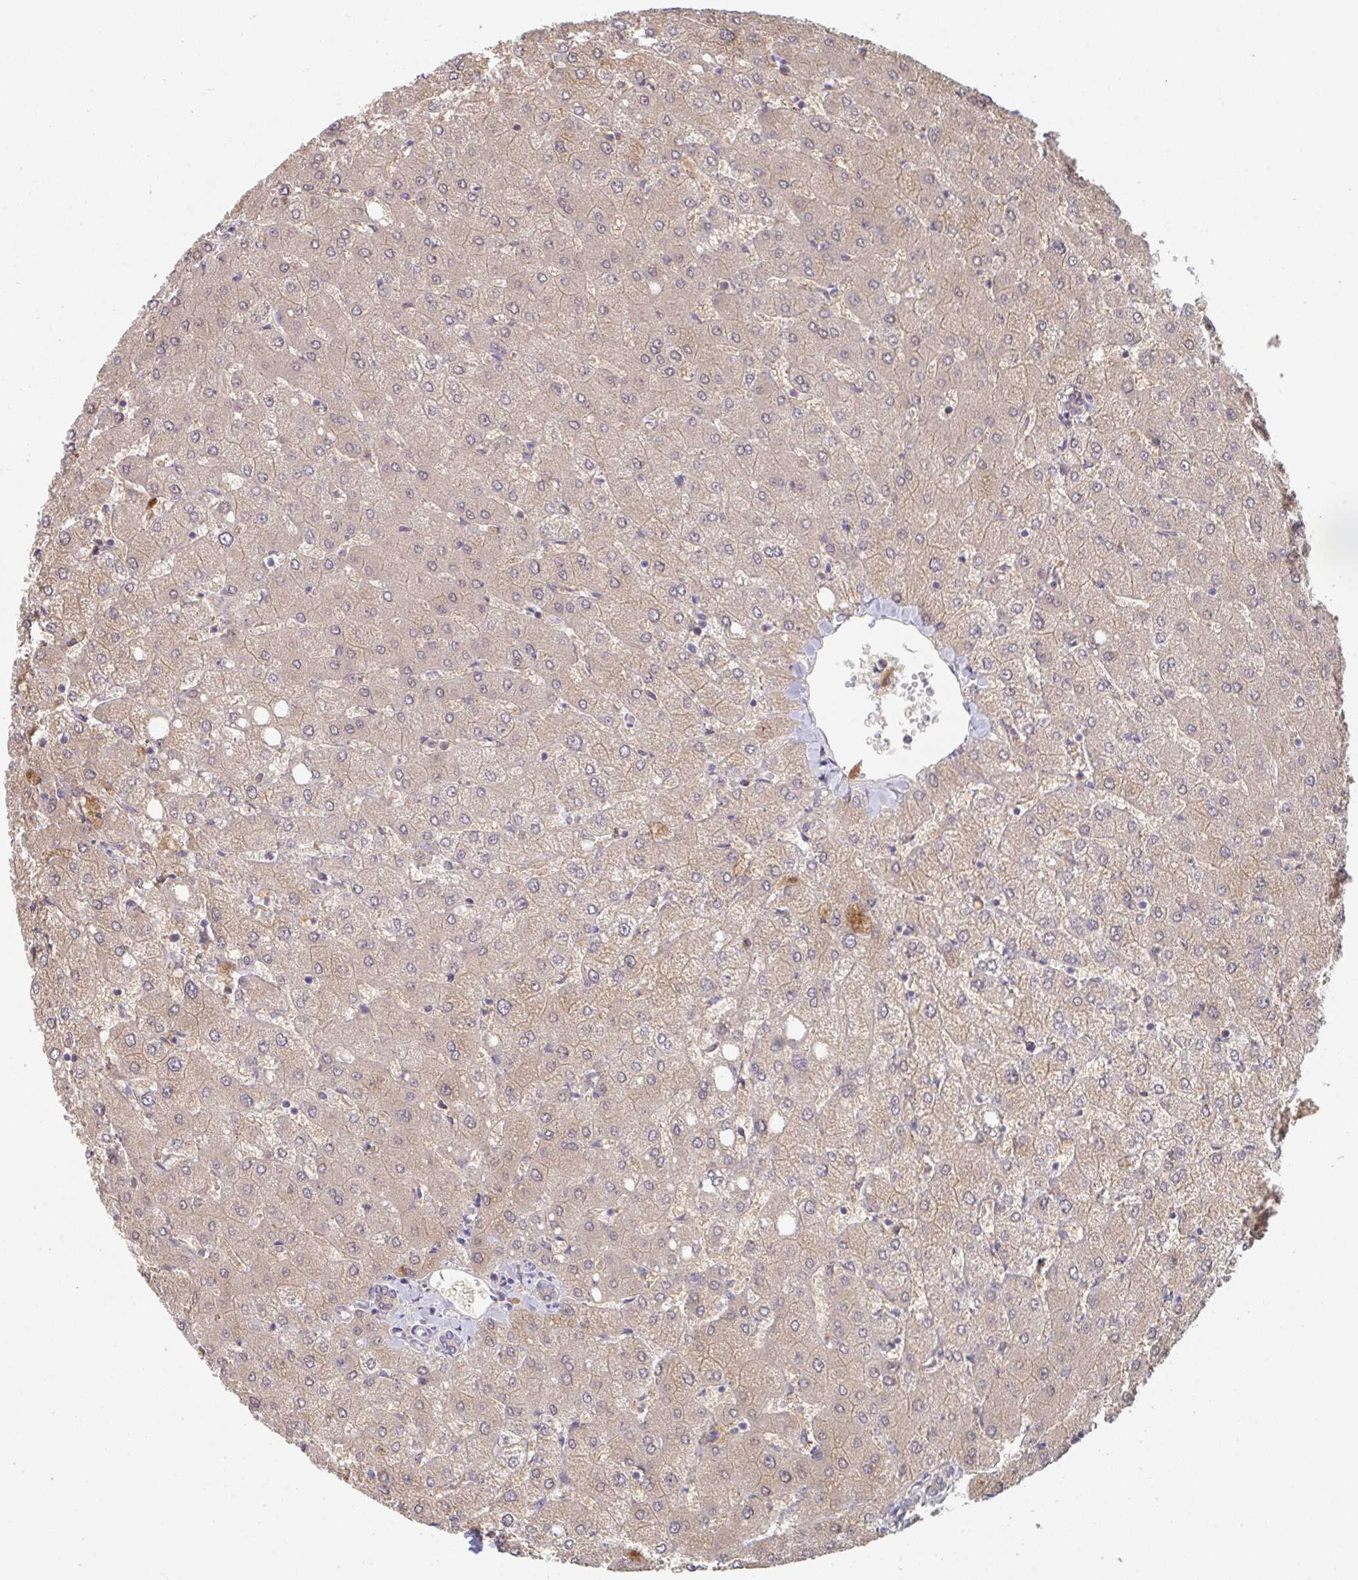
{"staining": {"intensity": "negative", "quantity": "none", "location": "none"}, "tissue": "liver", "cell_type": "Cholangiocytes", "image_type": "normal", "snomed": [{"axis": "morphology", "description": "Normal tissue, NOS"}, {"axis": "topography", "description": "Liver"}], "caption": "A micrograph of liver stained for a protein demonstrates no brown staining in cholangiocytes. (IHC, brightfield microscopy, high magnification).", "gene": "PTPRD", "patient": {"sex": "female", "age": 54}}